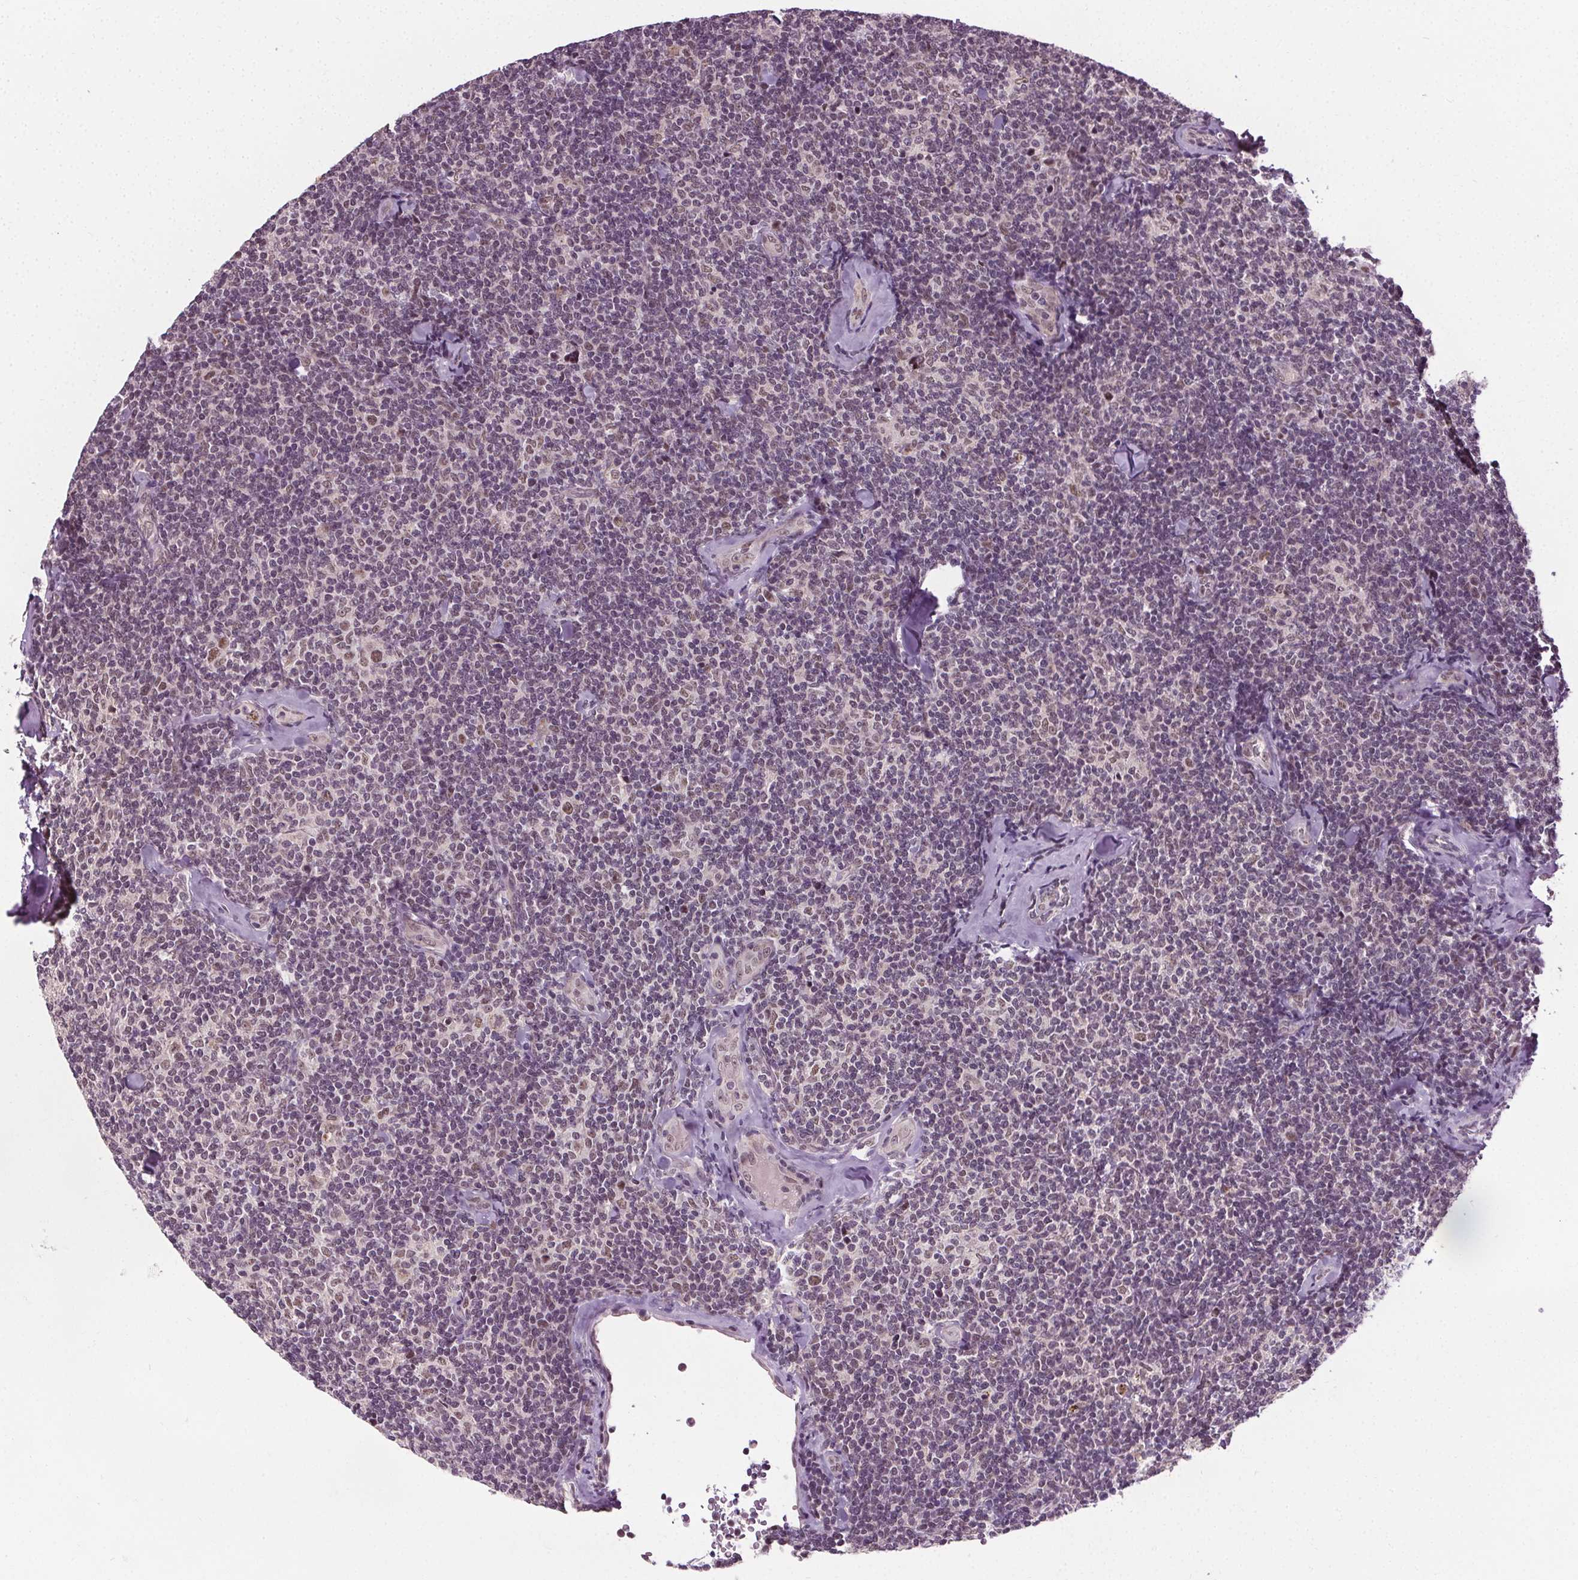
{"staining": {"intensity": "weak", "quantity": "25%-75%", "location": "nuclear"}, "tissue": "lymphoma", "cell_type": "Tumor cells", "image_type": "cancer", "snomed": [{"axis": "morphology", "description": "Malignant lymphoma, non-Hodgkin's type, Low grade"}, {"axis": "topography", "description": "Lymph node"}], "caption": "Immunohistochemical staining of human lymphoma displays weak nuclear protein staining in approximately 25%-75% of tumor cells.", "gene": "MED6", "patient": {"sex": "female", "age": 56}}